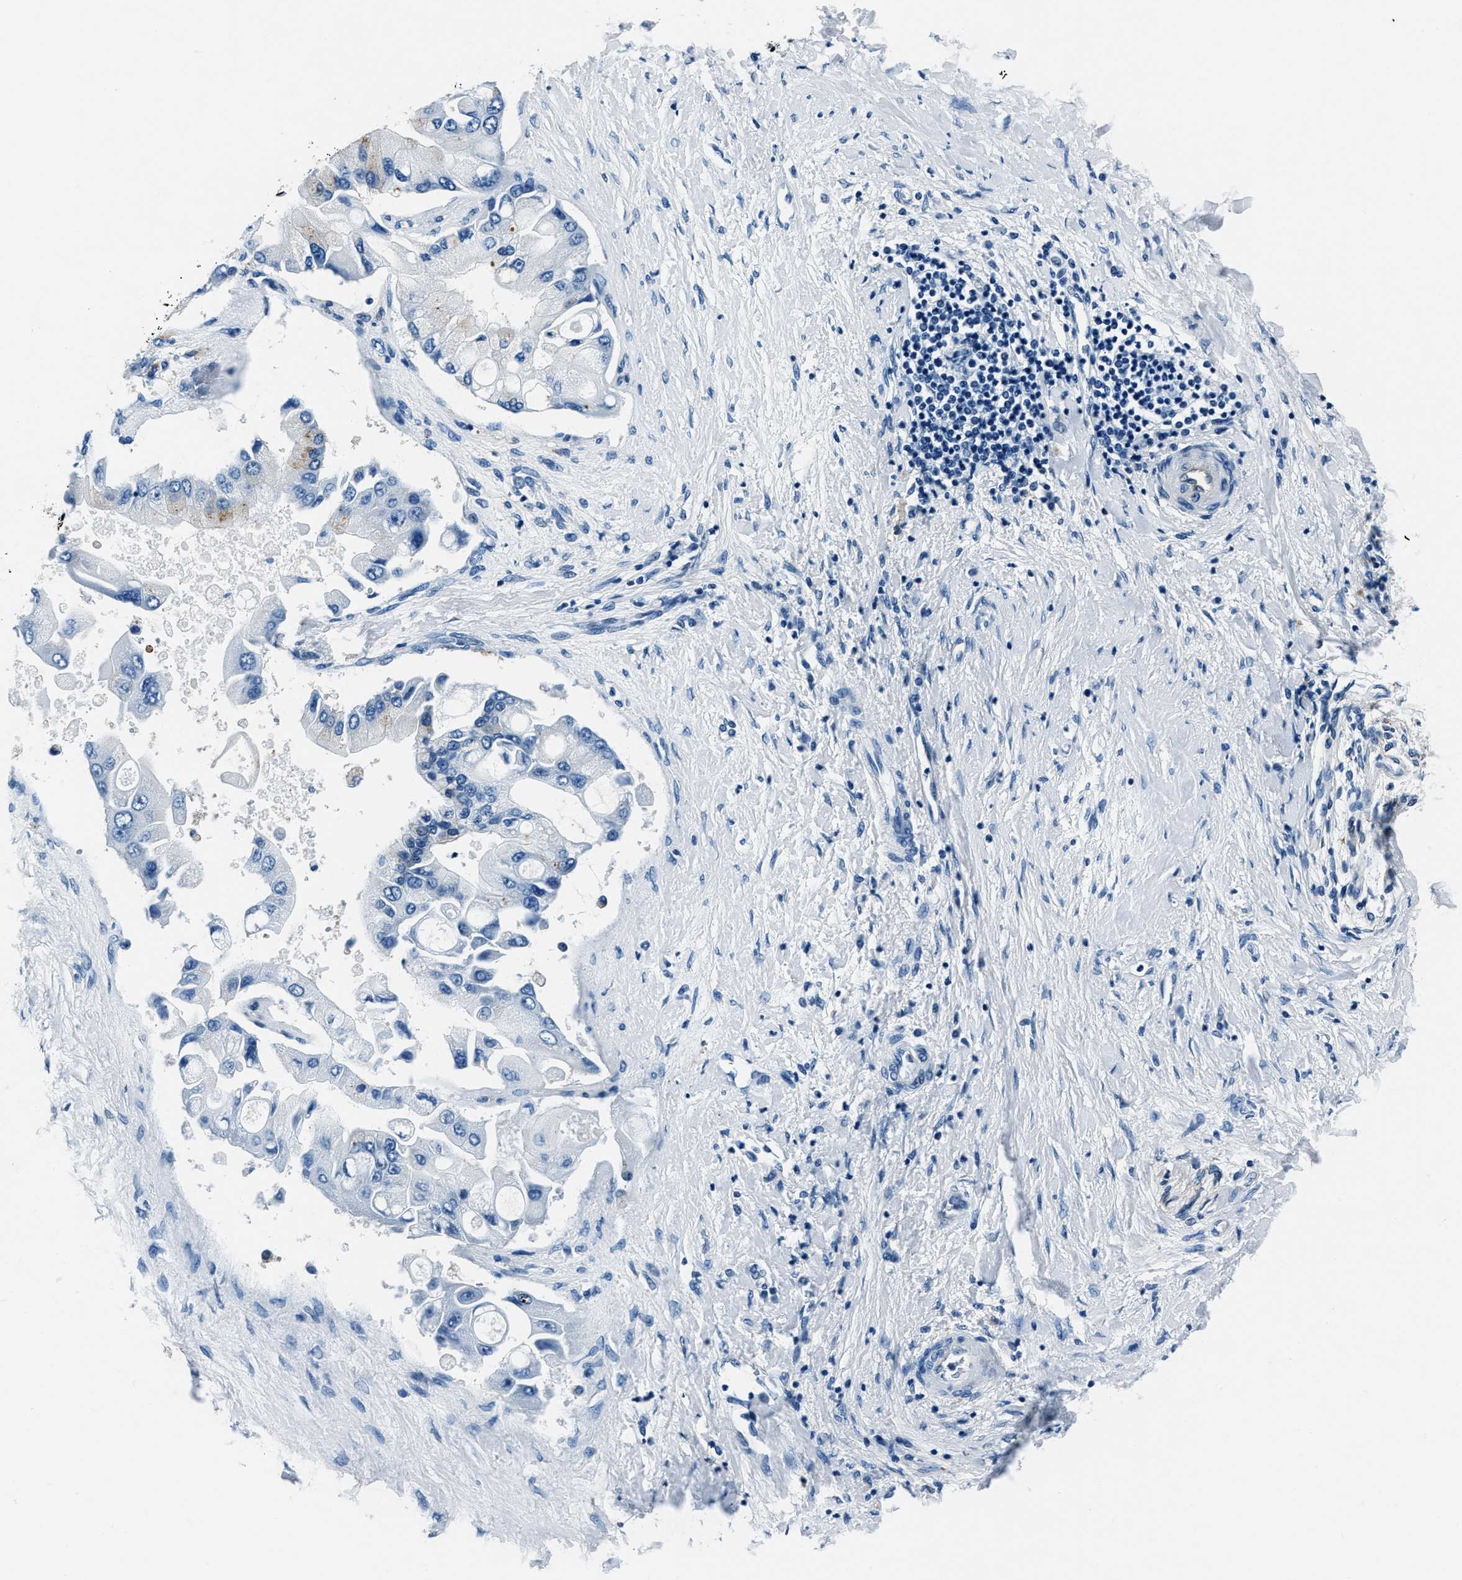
{"staining": {"intensity": "weak", "quantity": "<25%", "location": "cytoplasmic/membranous"}, "tissue": "liver cancer", "cell_type": "Tumor cells", "image_type": "cancer", "snomed": [{"axis": "morphology", "description": "Cholangiocarcinoma"}, {"axis": "topography", "description": "Liver"}], "caption": "Histopathology image shows no protein positivity in tumor cells of cholangiocarcinoma (liver) tissue. The staining was performed using DAB to visualize the protein expression in brown, while the nuclei were stained in blue with hematoxylin (Magnification: 20x).", "gene": "PTPDC1", "patient": {"sex": "male", "age": 50}}